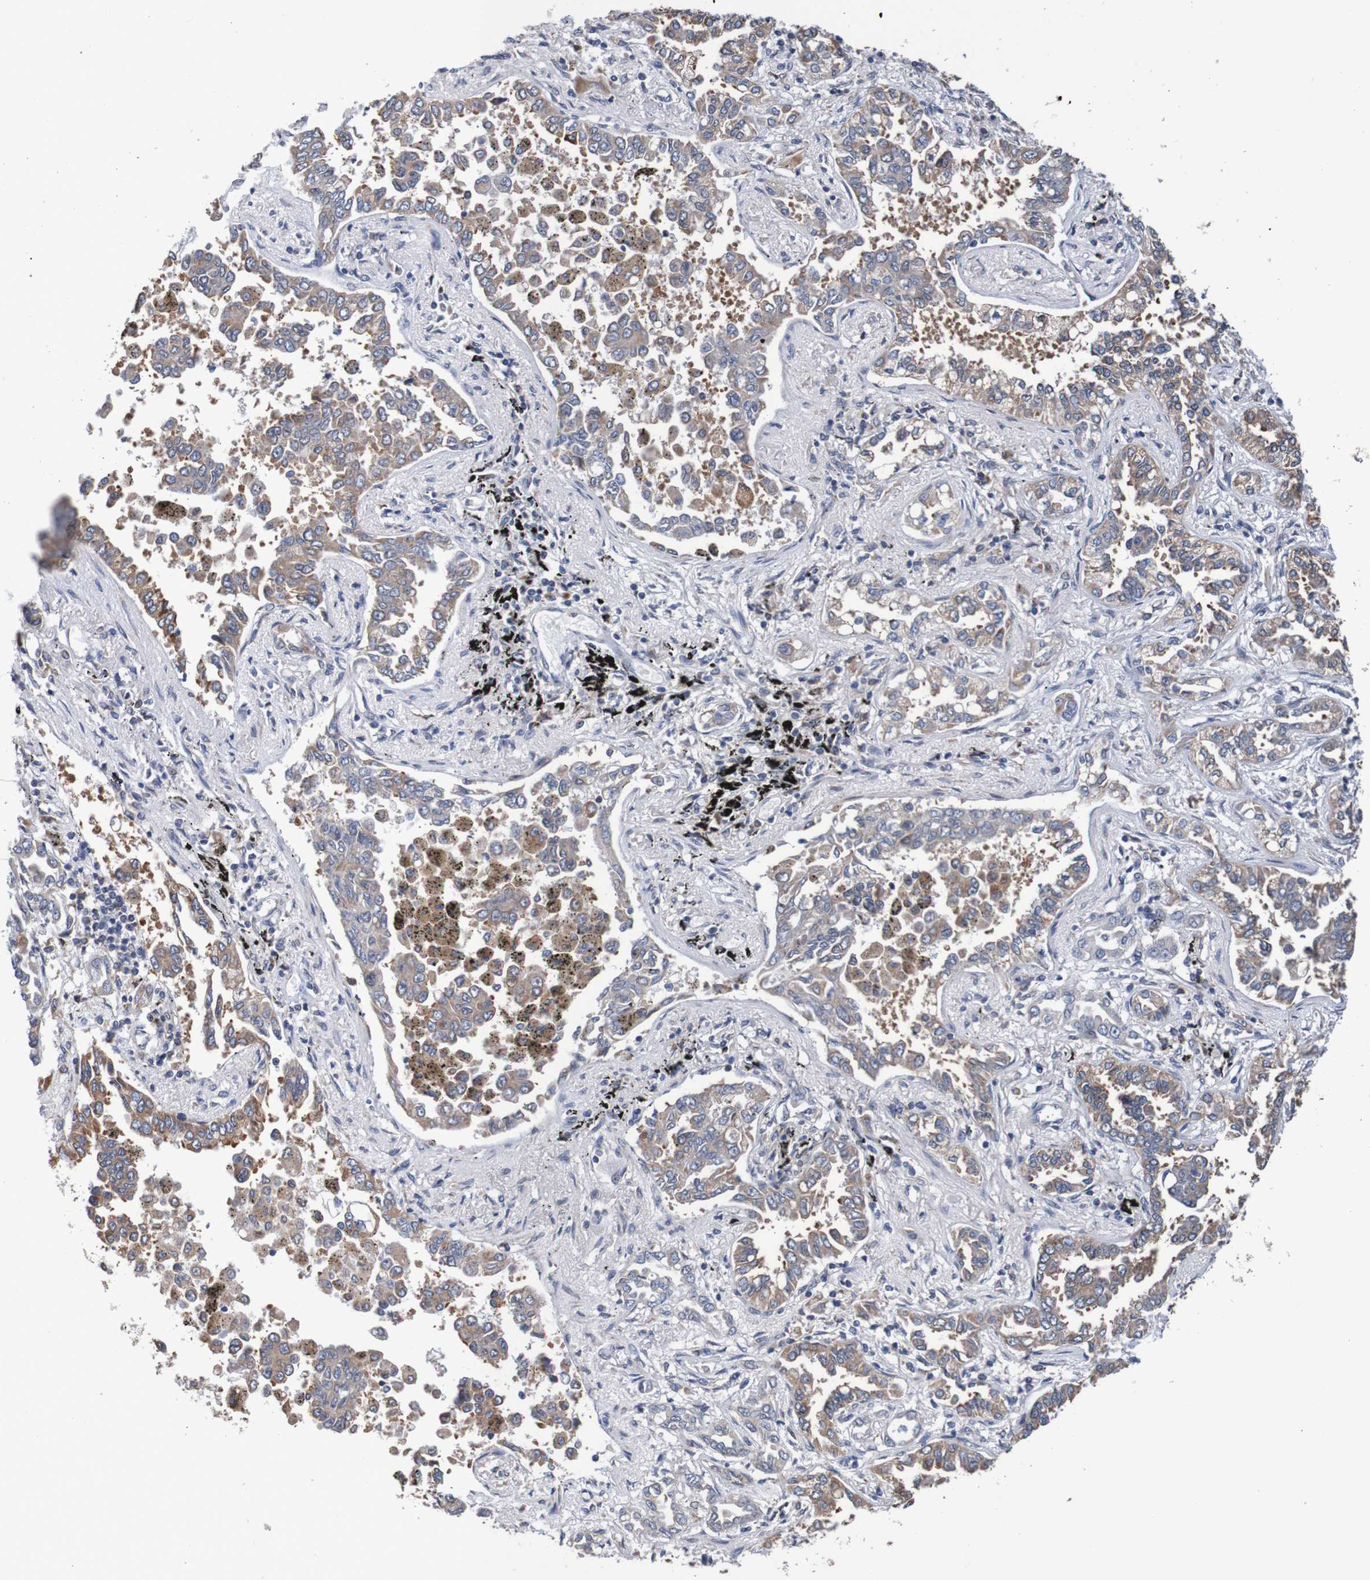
{"staining": {"intensity": "weak", "quantity": ">75%", "location": "cytoplasmic/membranous"}, "tissue": "lung cancer", "cell_type": "Tumor cells", "image_type": "cancer", "snomed": [{"axis": "morphology", "description": "Normal tissue, NOS"}, {"axis": "morphology", "description": "Adenocarcinoma, NOS"}, {"axis": "topography", "description": "Lung"}], "caption": "Immunohistochemistry (IHC) of human lung cancer (adenocarcinoma) shows low levels of weak cytoplasmic/membranous expression in about >75% of tumor cells.", "gene": "FIBP", "patient": {"sex": "male", "age": 59}}